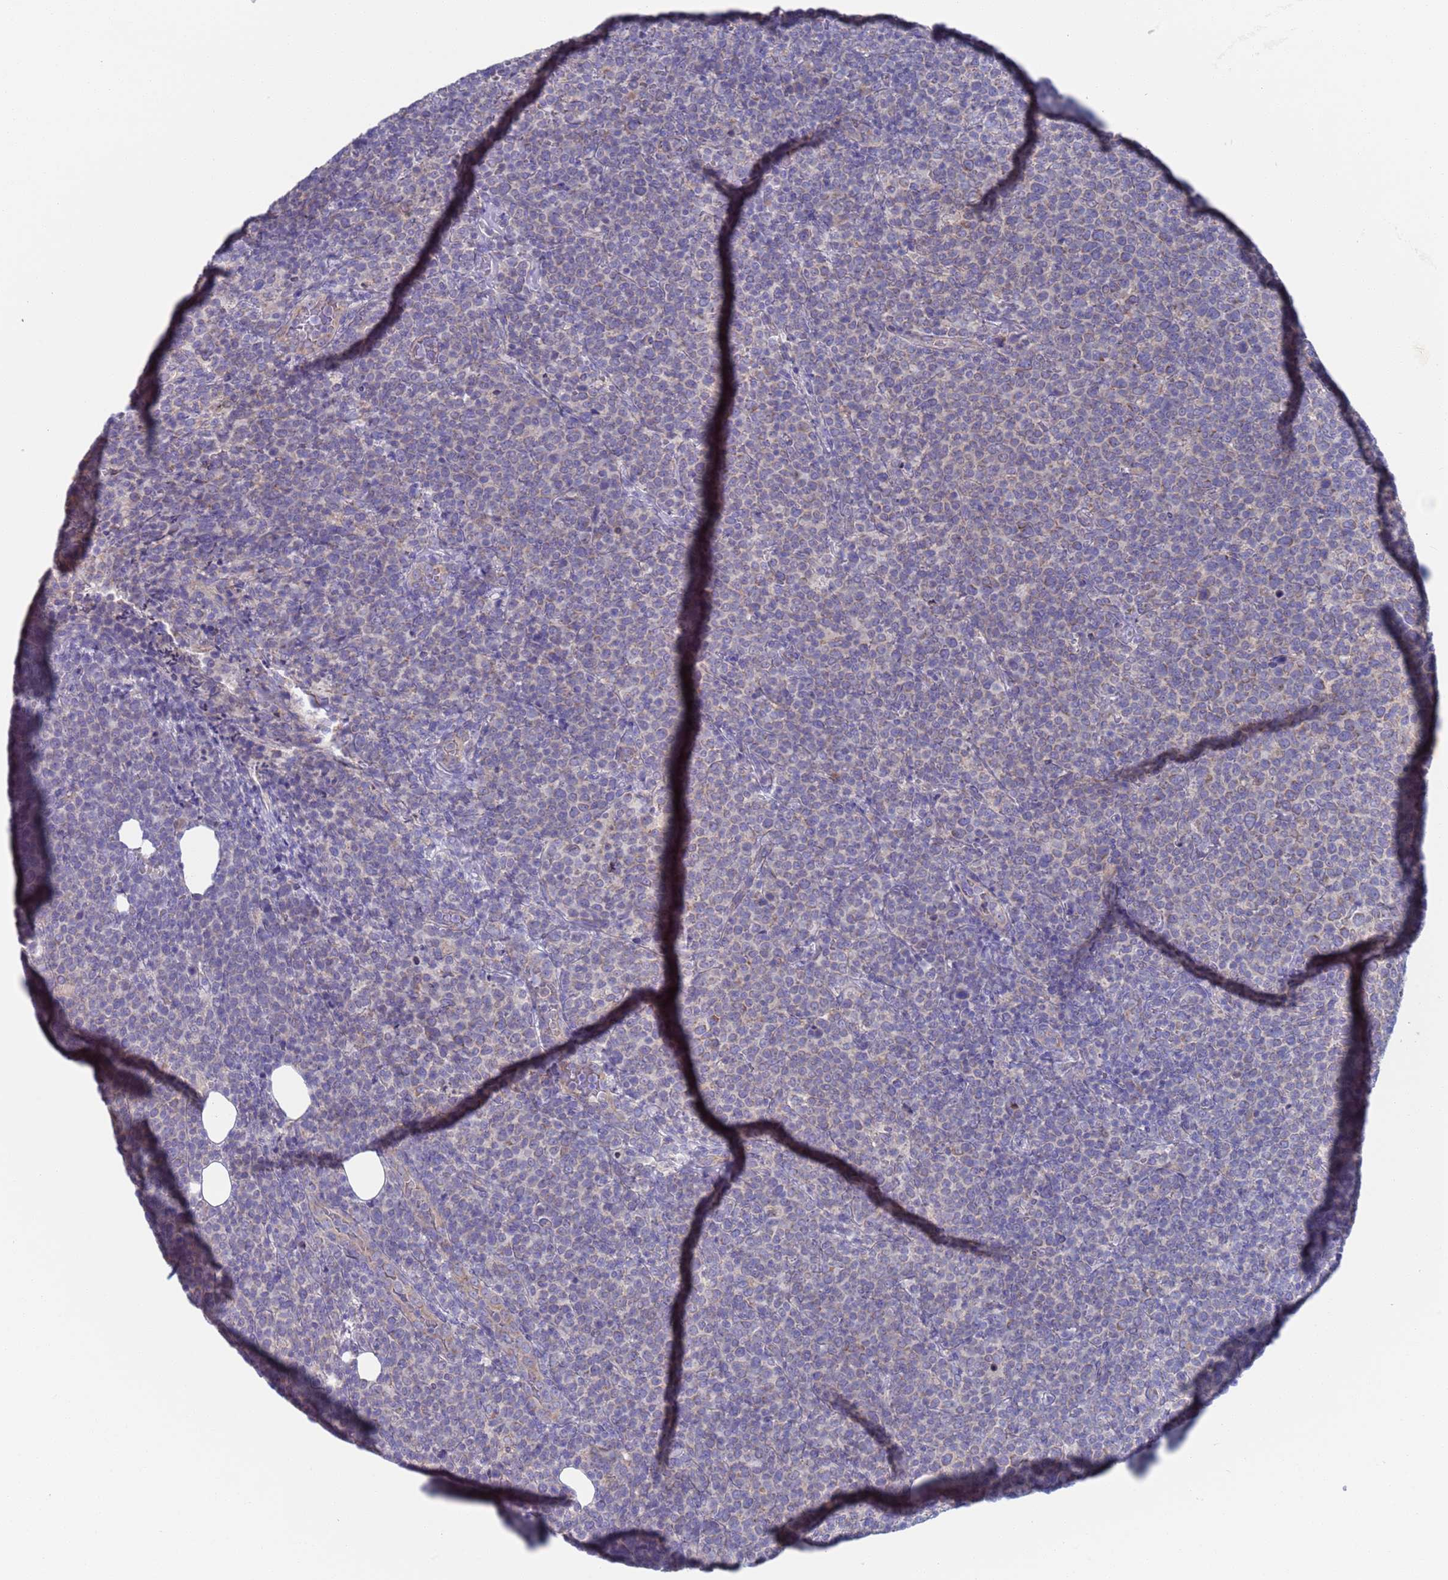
{"staining": {"intensity": "negative", "quantity": "none", "location": "none"}, "tissue": "lymphoma", "cell_type": "Tumor cells", "image_type": "cancer", "snomed": [{"axis": "morphology", "description": "Malignant lymphoma, non-Hodgkin's type, High grade"}, {"axis": "topography", "description": "Lymph node"}], "caption": "Lymphoma stained for a protein using immunohistochemistry (IHC) reveals no expression tumor cells.", "gene": "PET117", "patient": {"sex": "male", "age": 61}}